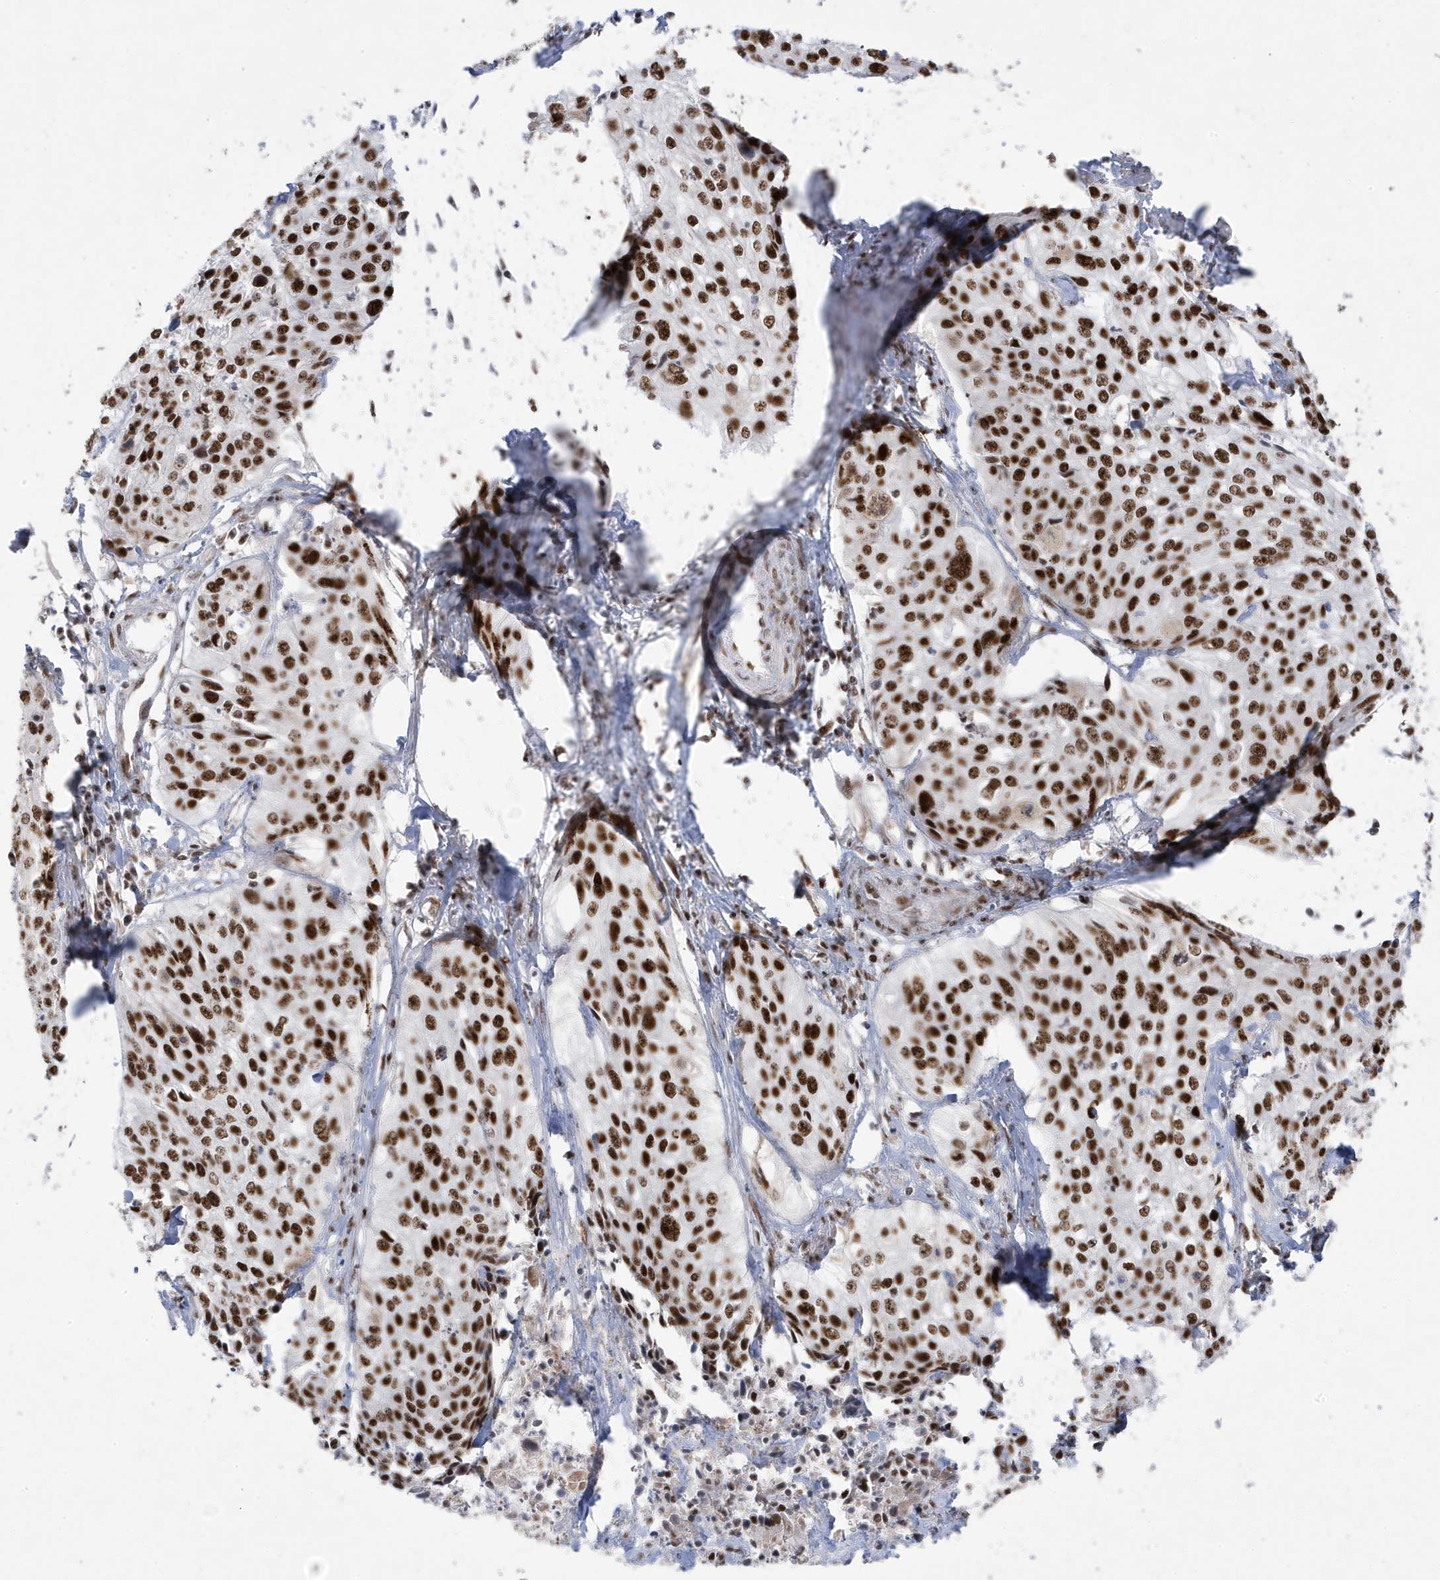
{"staining": {"intensity": "strong", "quantity": ">75%", "location": "nuclear"}, "tissue": "cervical cancer", "cell_type": "Tumor cells", "image_type": "cancer", "snomed": [{"axis": "morphology", "description": "Squamous cell carcinoma, NOS"}, {"axis": "topography", "description": "Cervix"}], "caption": "Squamous cell carcinoma (cervical) stained for a protein (brown) shows strong nuclear positive expression in approximately >75% of tumor cells.", "gene": "MTREX", "patient": {"sex": "female", "age": 31}}